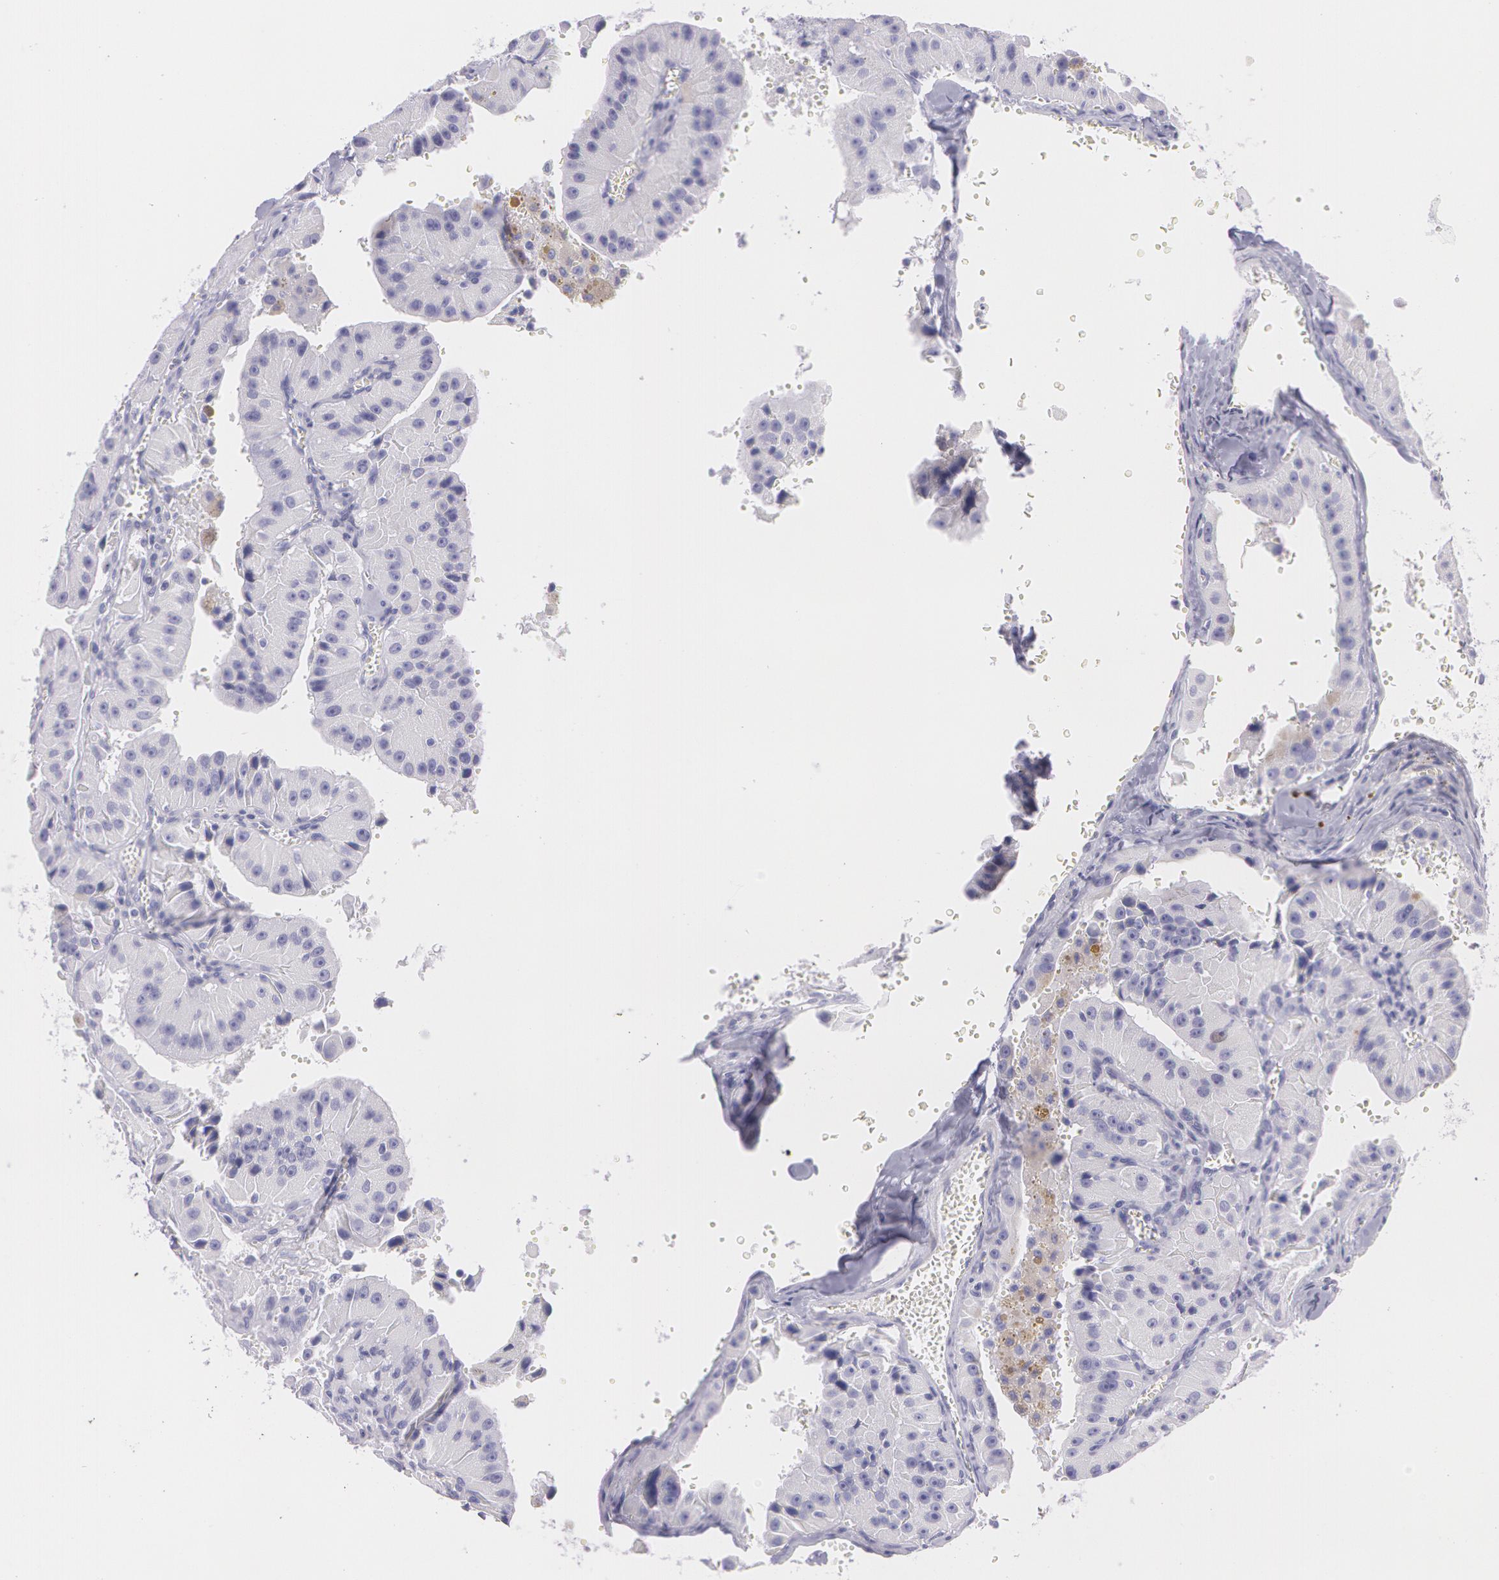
{"staining": {"intensity": "weak", "quantity": "<25%", "location": "cytoplasmic/membranous"}, "tissue": "thyroid cancer", "cell_type": "Tumor cells", "image_type": "cancer", "snomed": [{"axis": "morphology", "description": "Carcinoma, NOS"}, {"axis": "topography", "description": "Thyroid gland"}], "caption": "Human thyroid cancer stained for a protein using IHC displays no staining in tumor cells.", "gene": "SNCG", "patient": {"sex": "male", "age": 76}}